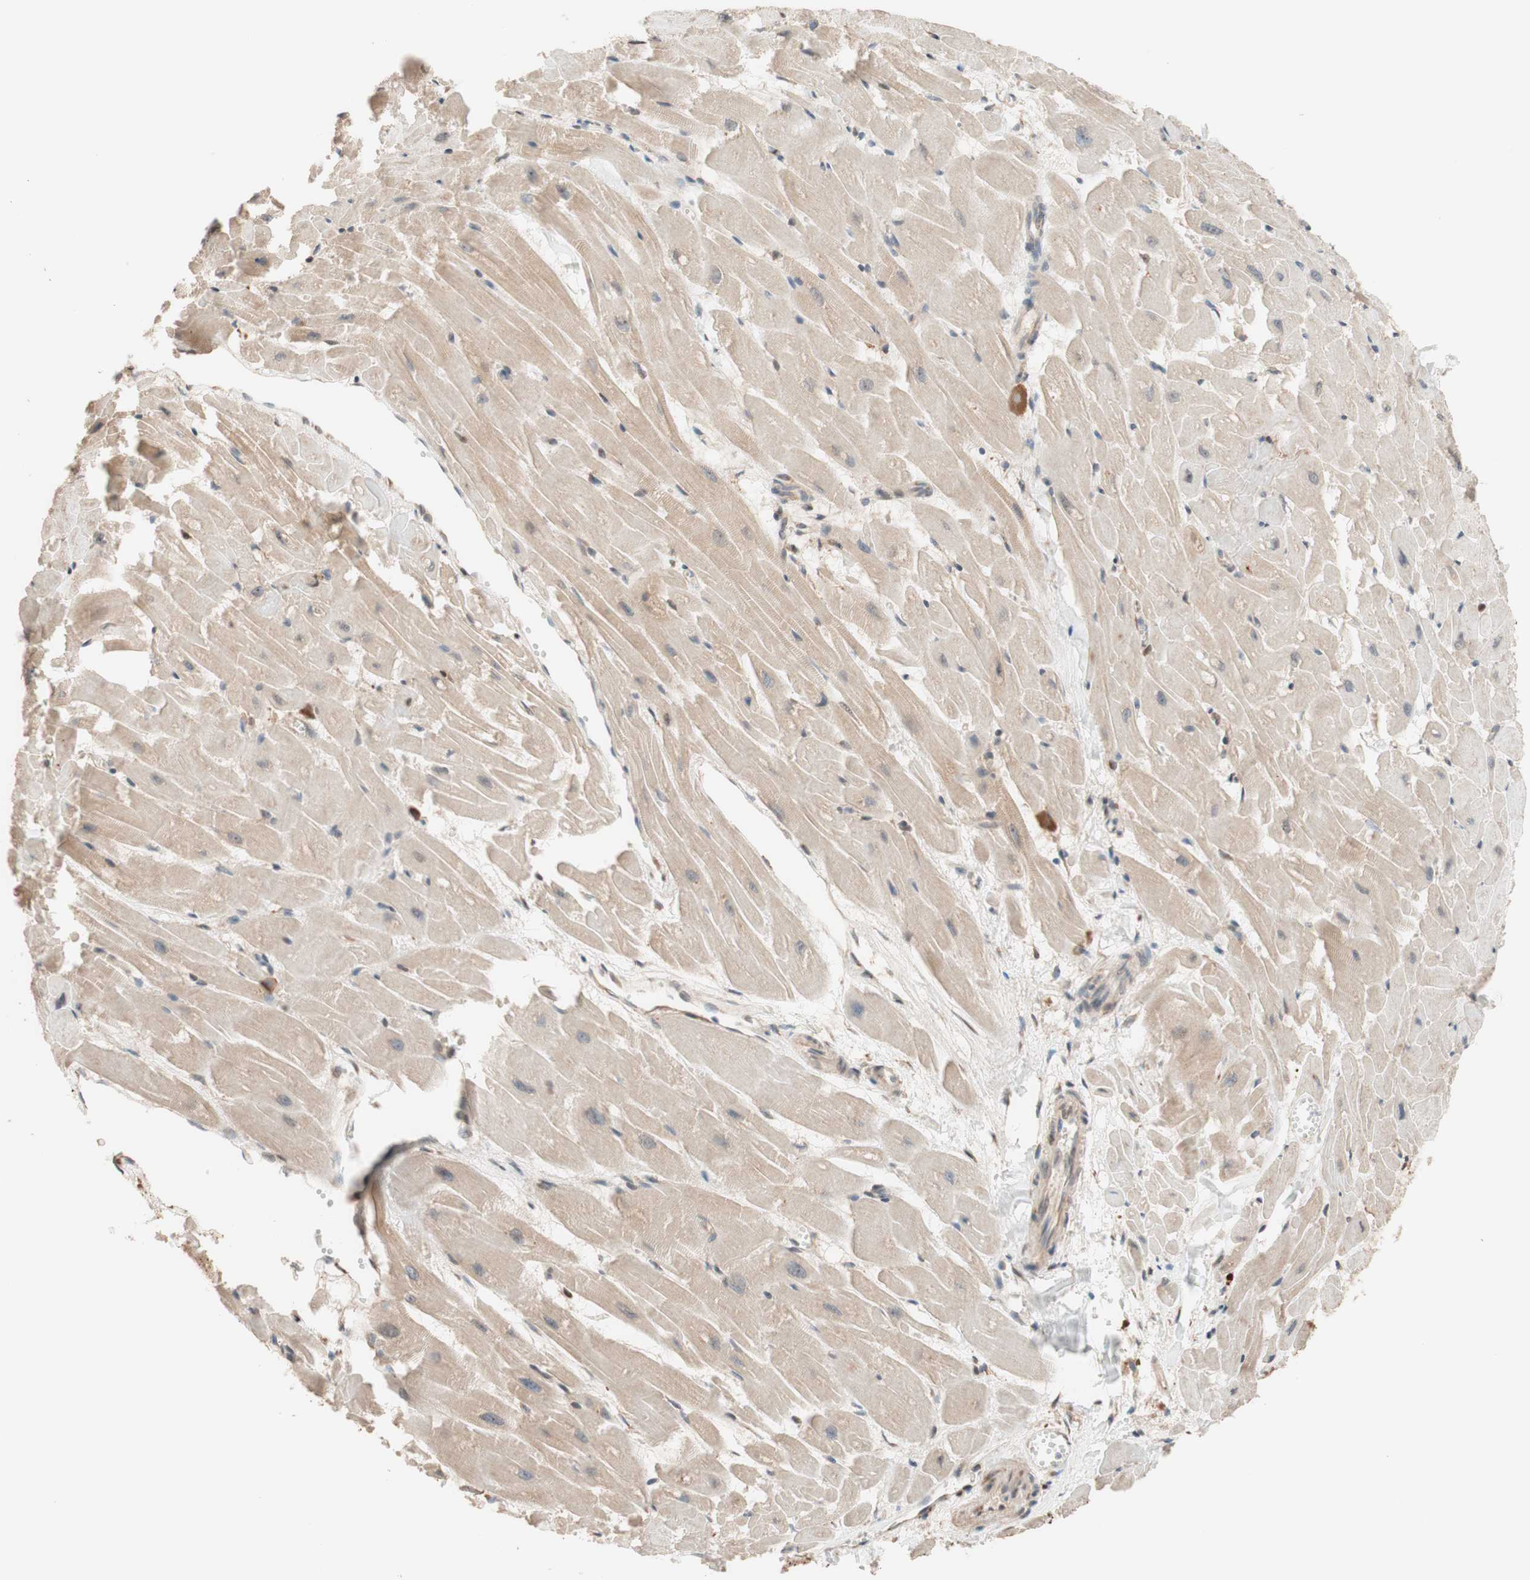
{"staining": {"intensity": "weak", "quantity": "25%-75%", "location": "cytoplasmic/membranous"}, "tissue": "heart muscle", "cell_type": "Cardiomyocytes", "image_type": "normal", "snomed": [{"axis": "morphology", "description": "Normal tissue, NOS"}, {"axis": "topography", "description": "Heart"}], "caption": "Immunohistochemistry of benign human heart muscle demonstrates low levels of weak cytoplasmic/membranous positivity in approximately 25%-75% of cardiomyocytes. (IHC, brightfield microscopy, high magnification).", "gene": "CCNC", "patient": {"sex": "female", "age": 19}}